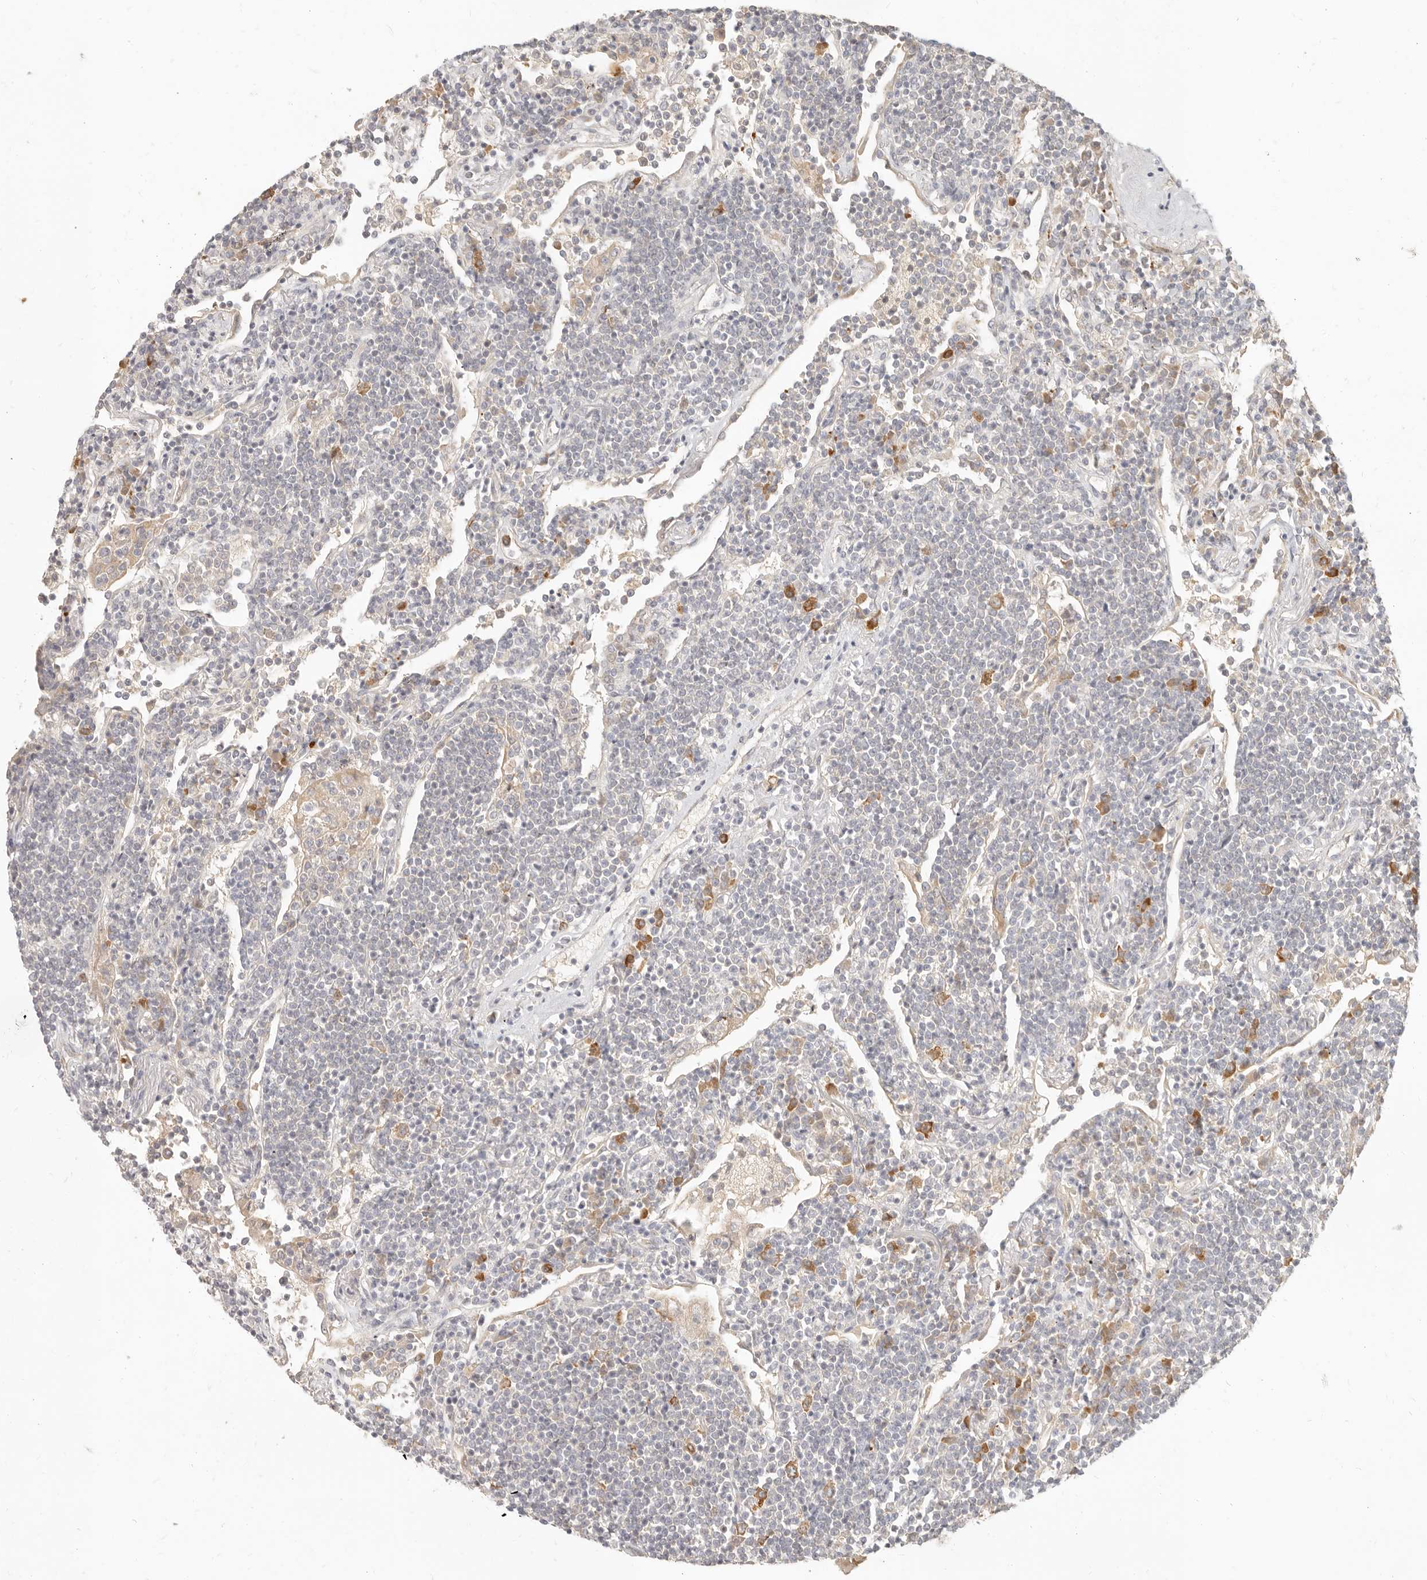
{"staining": {"intensity": "moderate", "quantity": "<25%", "location": "cytoplasmic/membranous"}, "tissue": "lymphoma", "cell_type": "Tumor cells", "image_type": "cancer", "snomed": [{"axis": "morphology", "description": "Malignant lymphoma, non-Hodgkin's type, Low grade"}, {"axis": "topography", "description": "Lung"}], "caption": "Tumor cells demonstrate low levels of moderate cytoplasmic/membranous staining in approximately <25% of cells in human malignant lymphoma, non-Hodgkin's type (low-grade).", "gene": "PABPC4", "patient": {"sex": "female", "age": 71}}